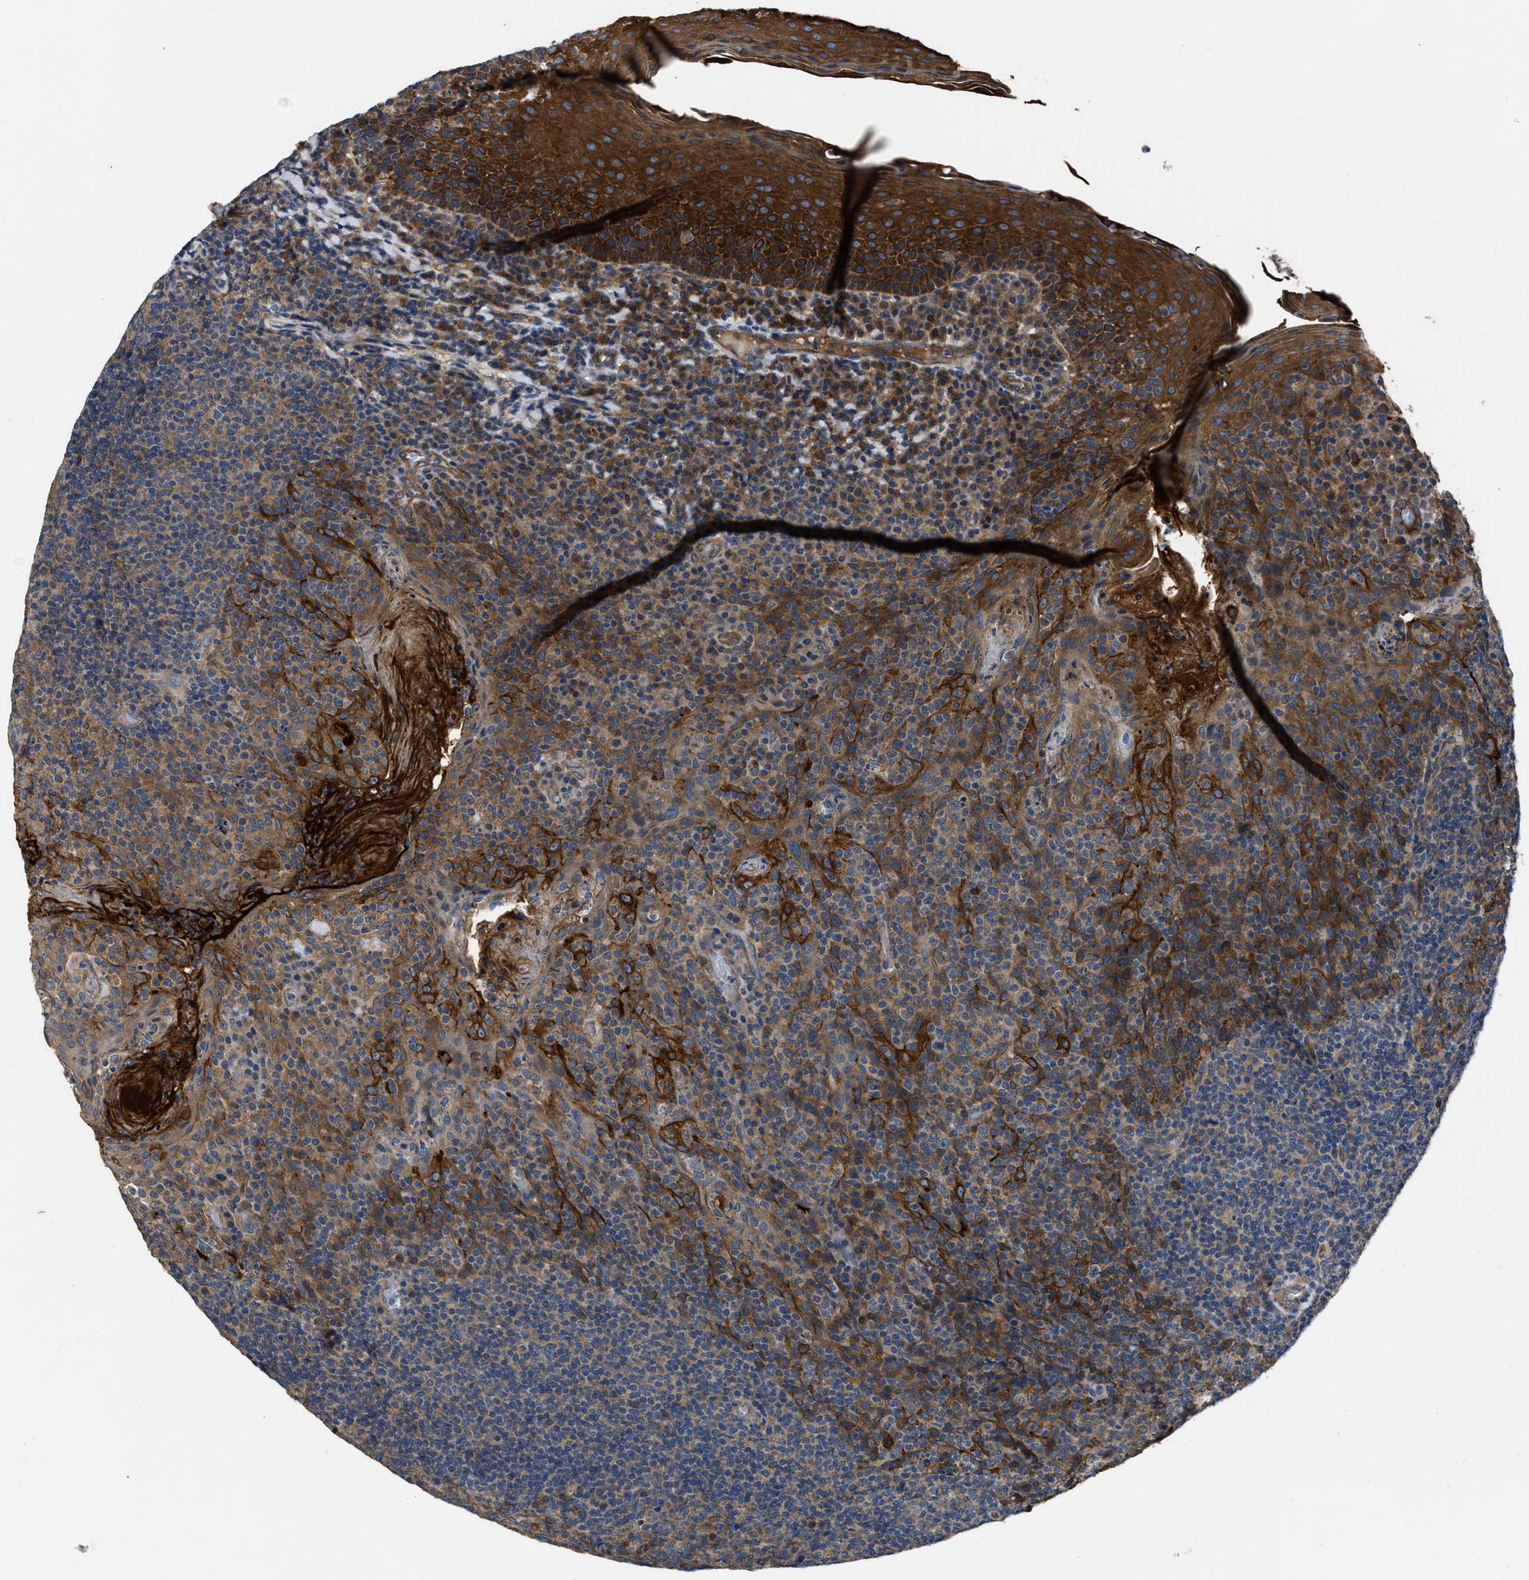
{"staining": {"intensity": "moderate", "quantity": "25%-75%", "location": "cytoplasmic/membranous"}, "tissue": "tonsil", "cell_type": "Germinal center cells", "image_type": "normal", "snomed": [{"axis": "morphology", "description": "Normal tissue, NOS"}, {"axis": "topography", "description": "Tonsil"}], "caption": "Protein expression analysis of normal tonsil reveals moderate cytoplasmic/membranous positivity in about 25%-75% of germinal center cells.", "gene": "ERC1", "patient": {"sex": "male", "age": 17}}